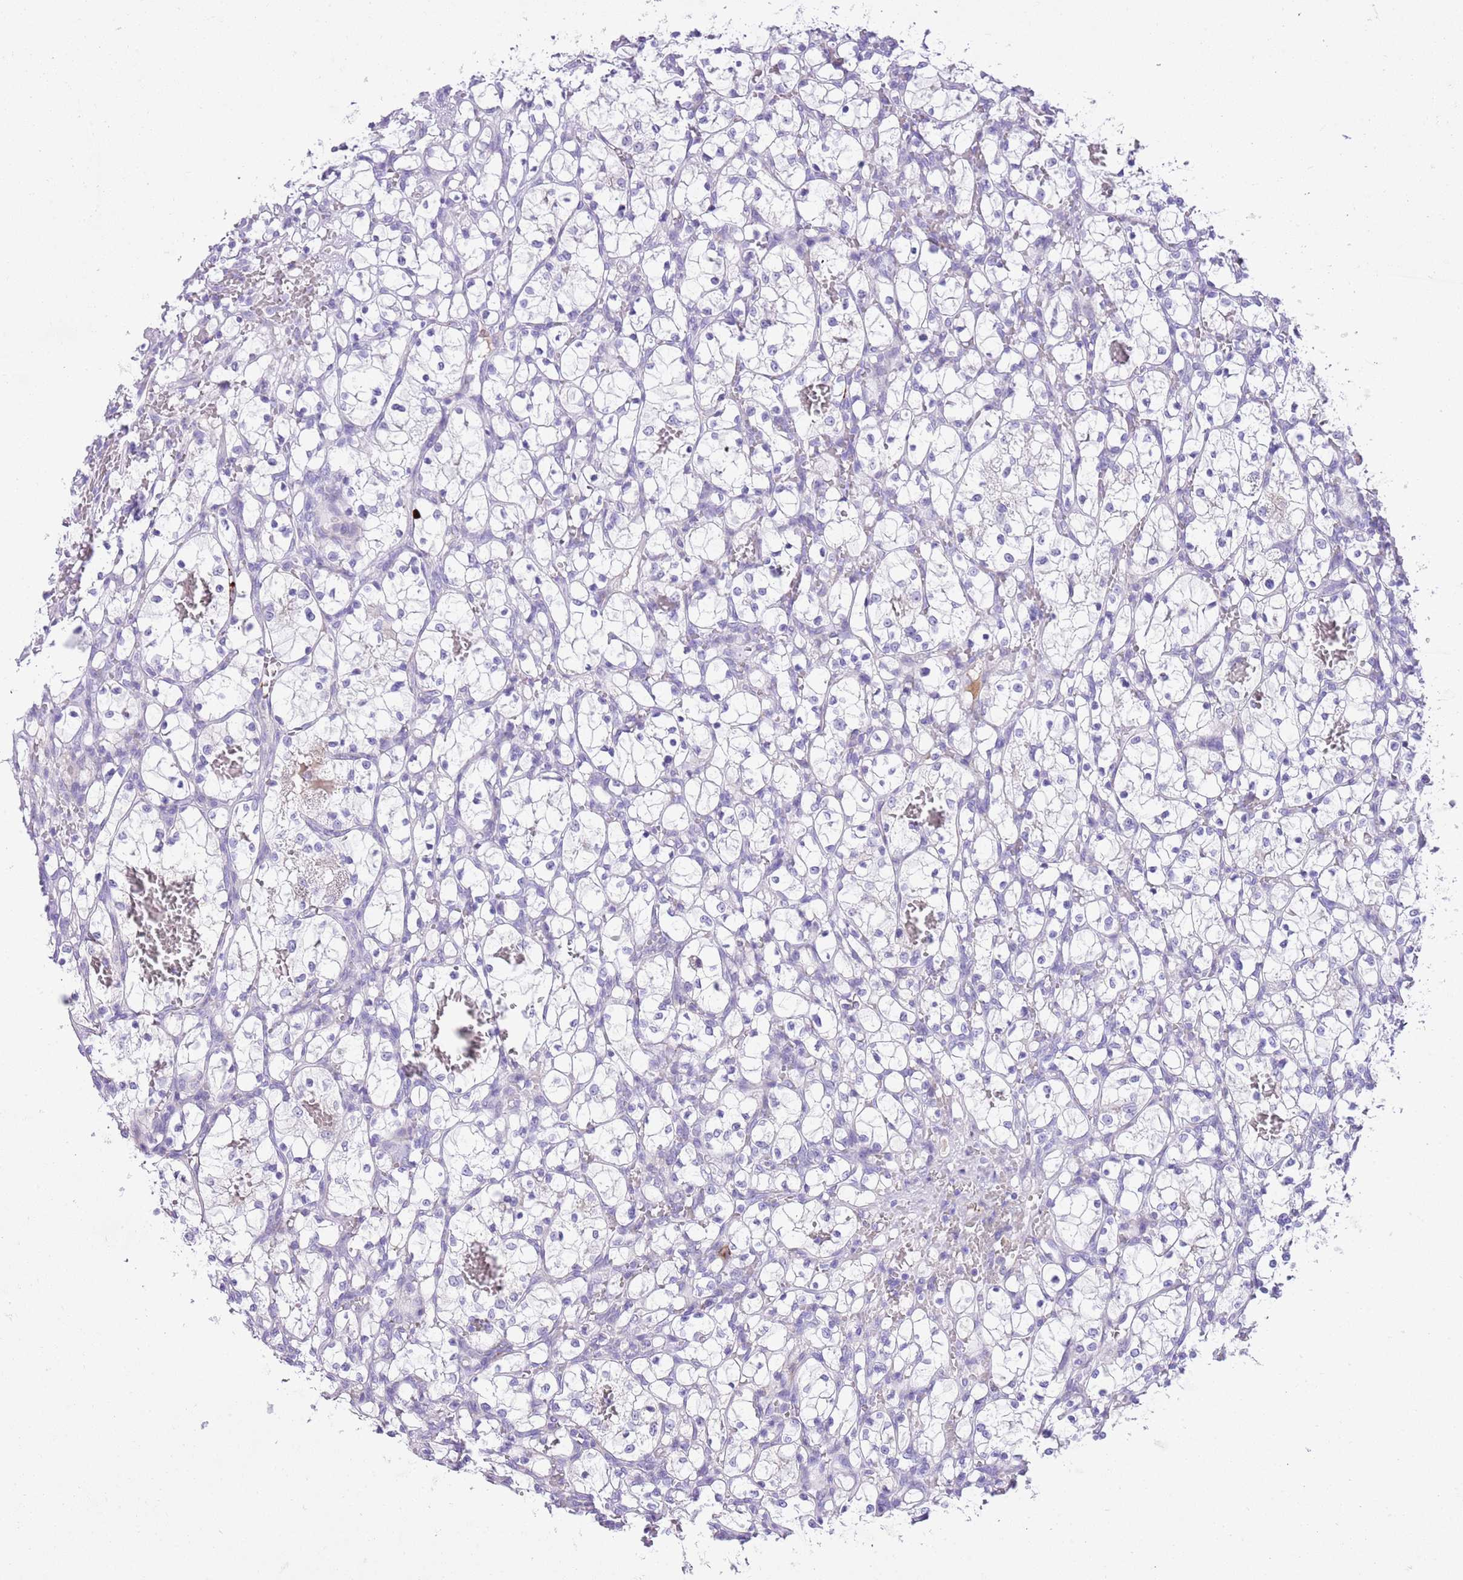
{"staining": {"intensity": "negative", "quantity": "none", "location": "none"}, "tissue": "renal cancer", "cell_type": "Tumor cells", "image_type": "cancer", "snomed": [{"axis": "morphology", "description": "Adenocarcinoma, NOS"}, {"axis": "topography", "description": "Kidney"}], "caption": "Immunohistochemical staining of human renal cancer (adenocarcinoma) reveals no significant staining in tumor cells.", "gene": "CLEC2A", "patient": {"sex": "female", "age": 69}}